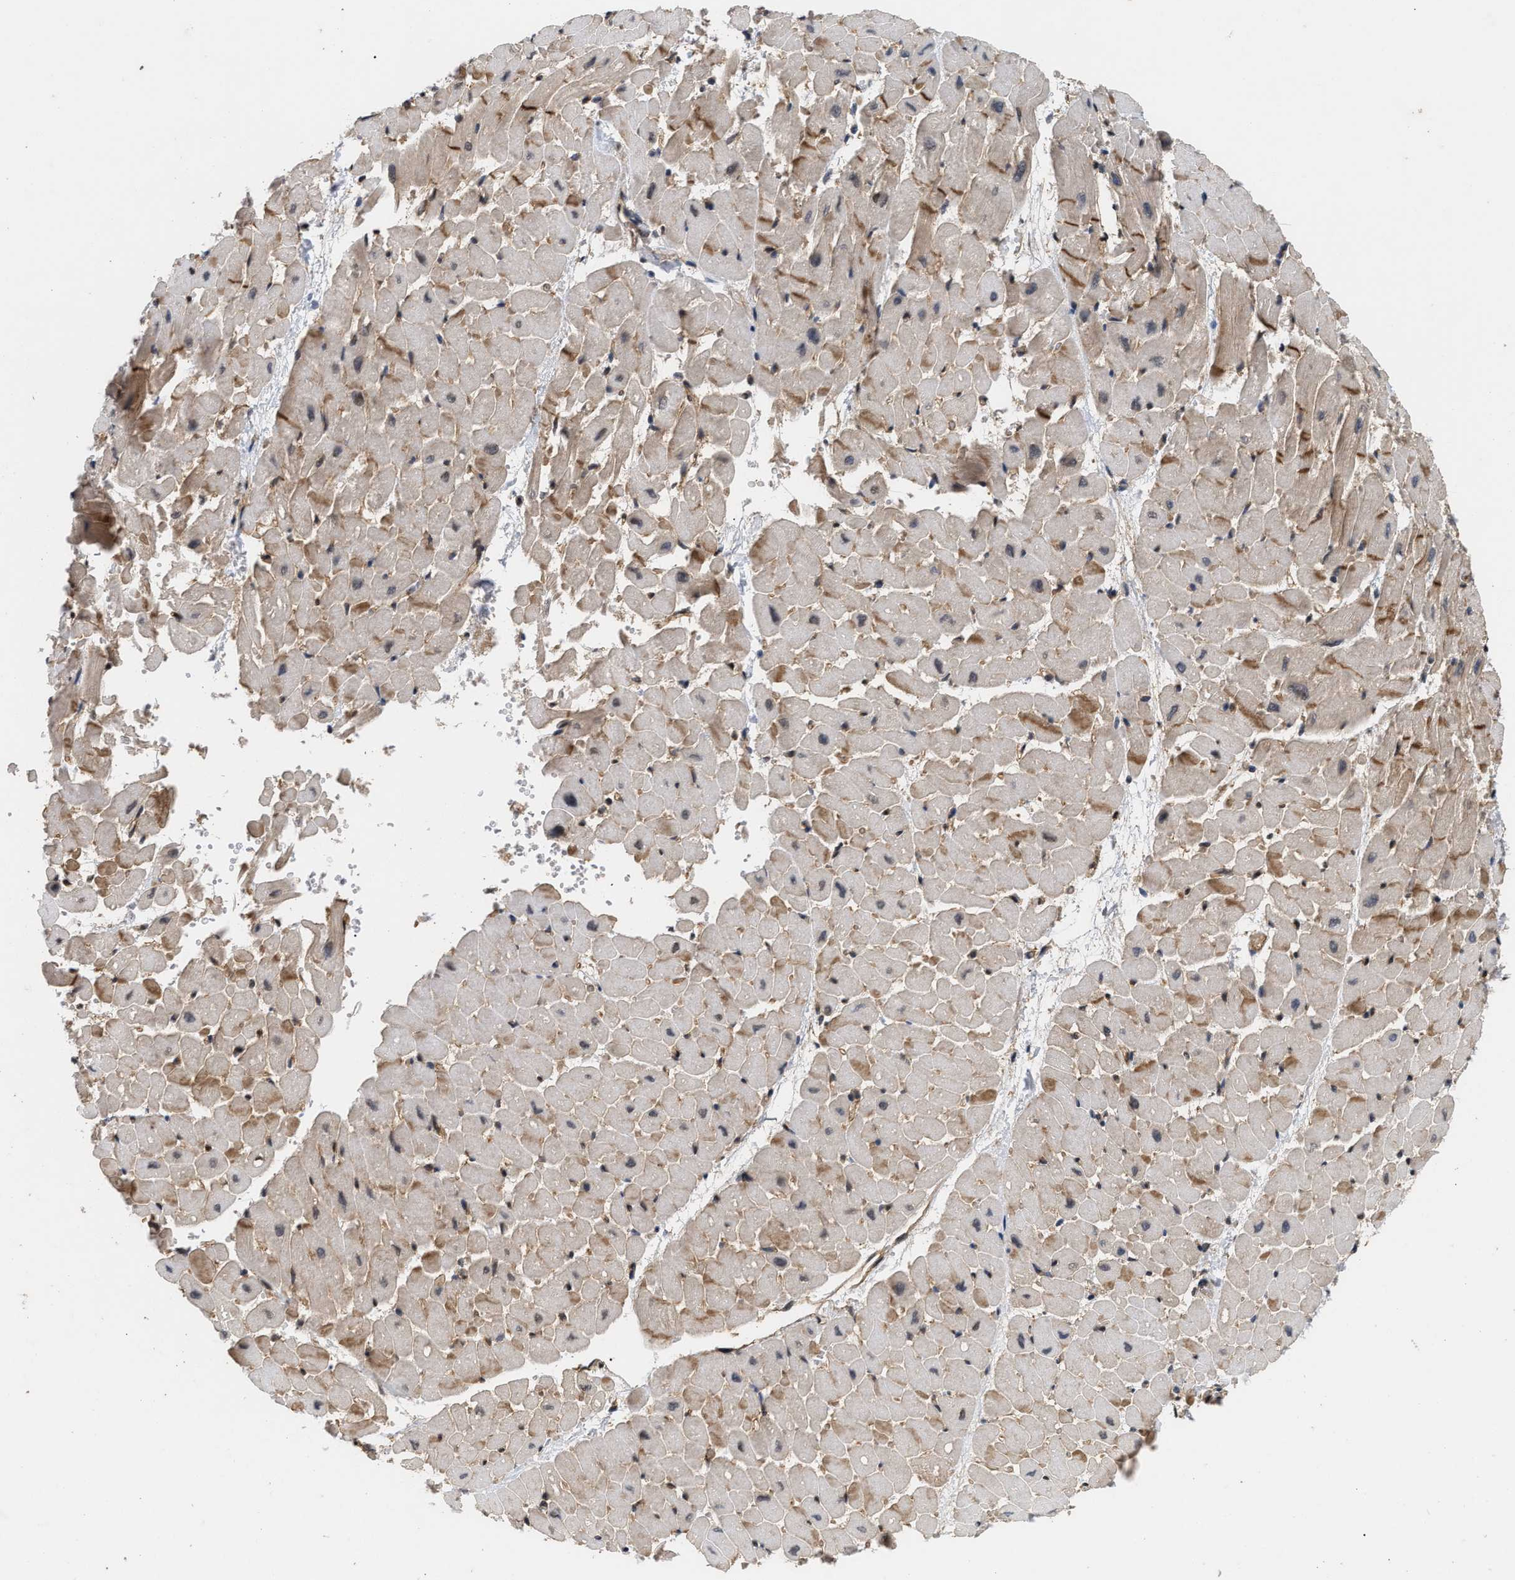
{"staining": {"intensity": "moderate", "quantity": ">75%", "location": "cytoplasmic/membranous"}, "tissue": "heart muscle", "cell_type": "Cardiomyocytes", "image_type": "normal", "snomed": [{"axis": "morphology", "description": "Normal tissue, NOS"}, {"axis": "topography", "description": "Heart"}], "caption": "Approximately >75% of cardiomyocytes in benign heart muscle exhibit moderate cytoplasmic/membranous protein expression as visualized by brown immunohistochemical staining.", "gene": "ABHD5", "patient": {"sex": "male", "age": 45}}